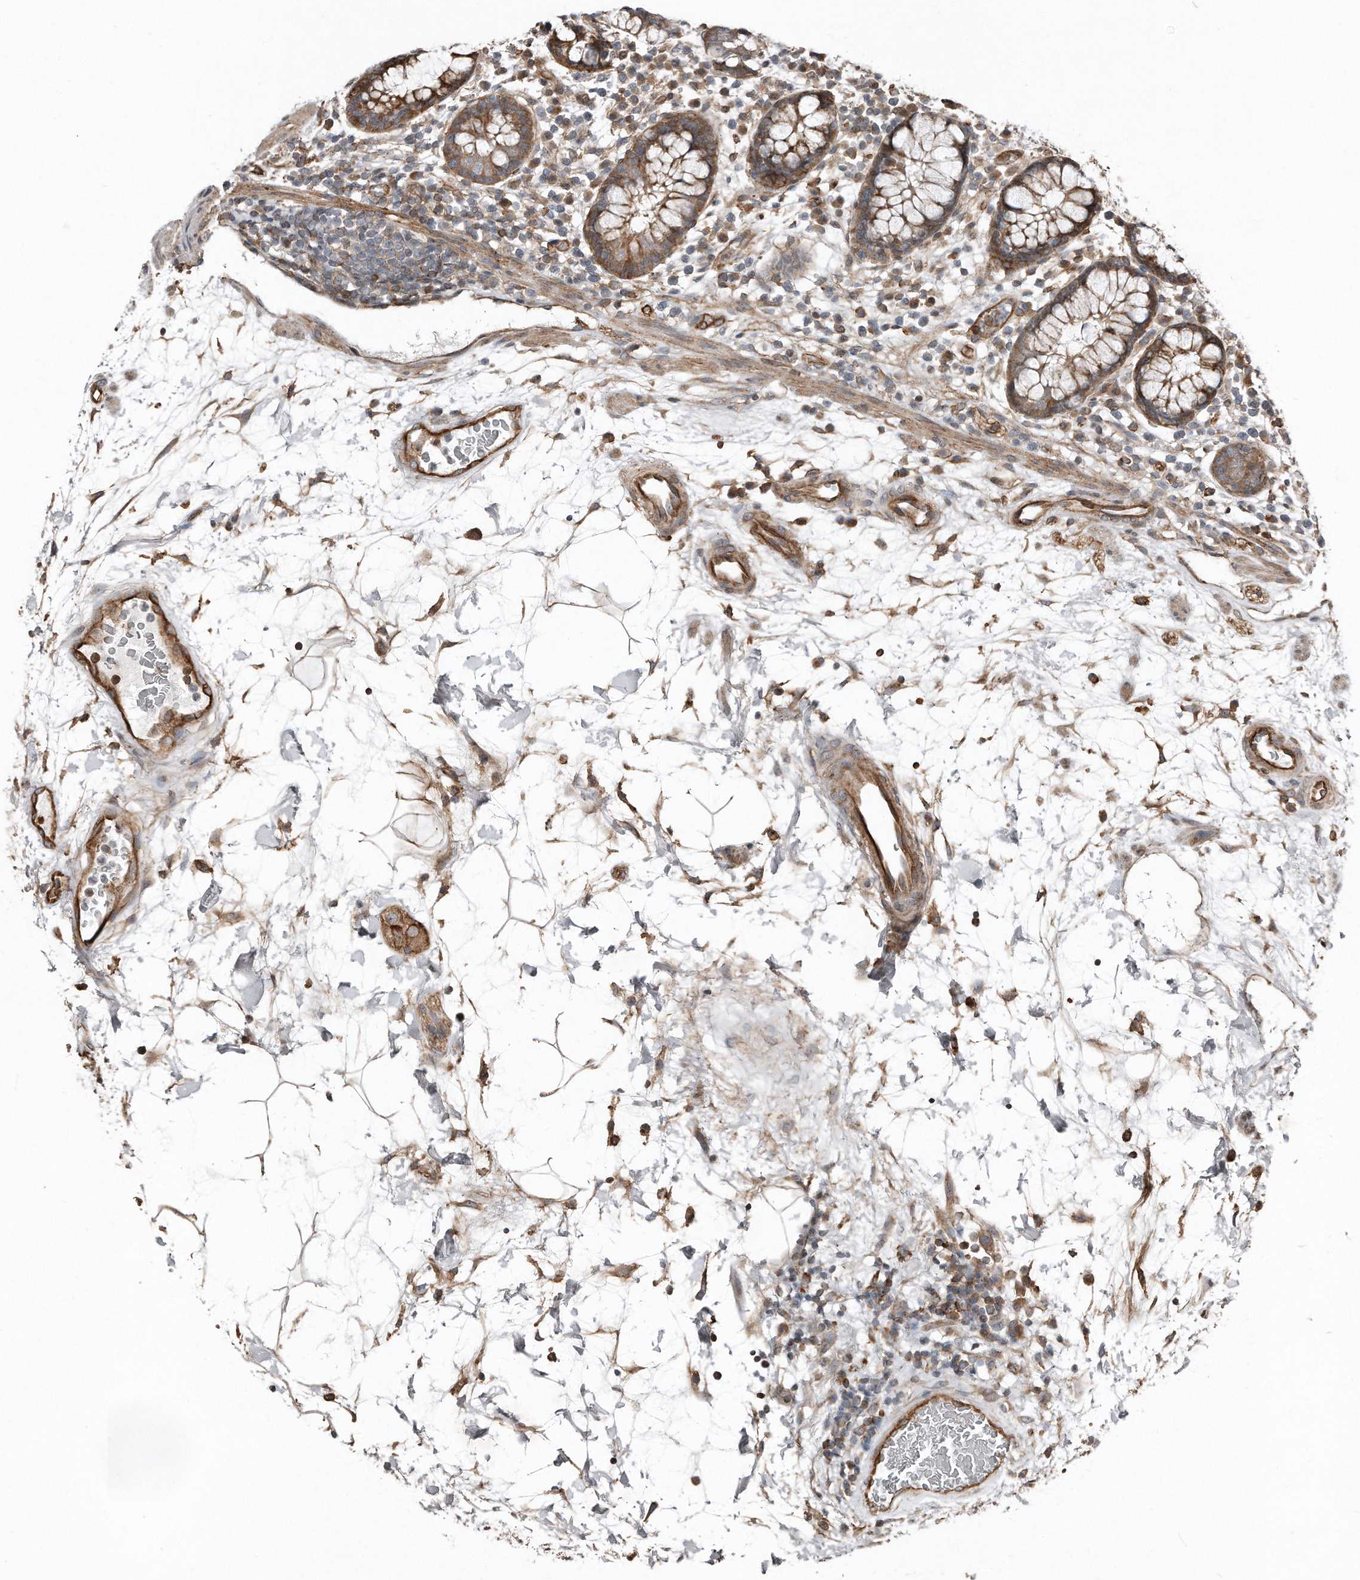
{"staining": {"intensity": "strong", "quantity": ">75%", "location": "cytoplasmic/membranous"}, "tissue": "colon", "cell_type": "Endothelial cells", "image_type": "normal", "snomed": [{"axis": "morphology", "description": "Normal tissue, NOS"}, {"axis": "topography", "description": "Colon"}], "caption": "An immunohistochemistry micrograph of normal tissue is shown. Protein staining in brown highlights strong cytoplasmic/membranous positivity in colon within endothelial cells.", "gene": "SNAP47", "patient": {"sex": "female", "age": 79}}